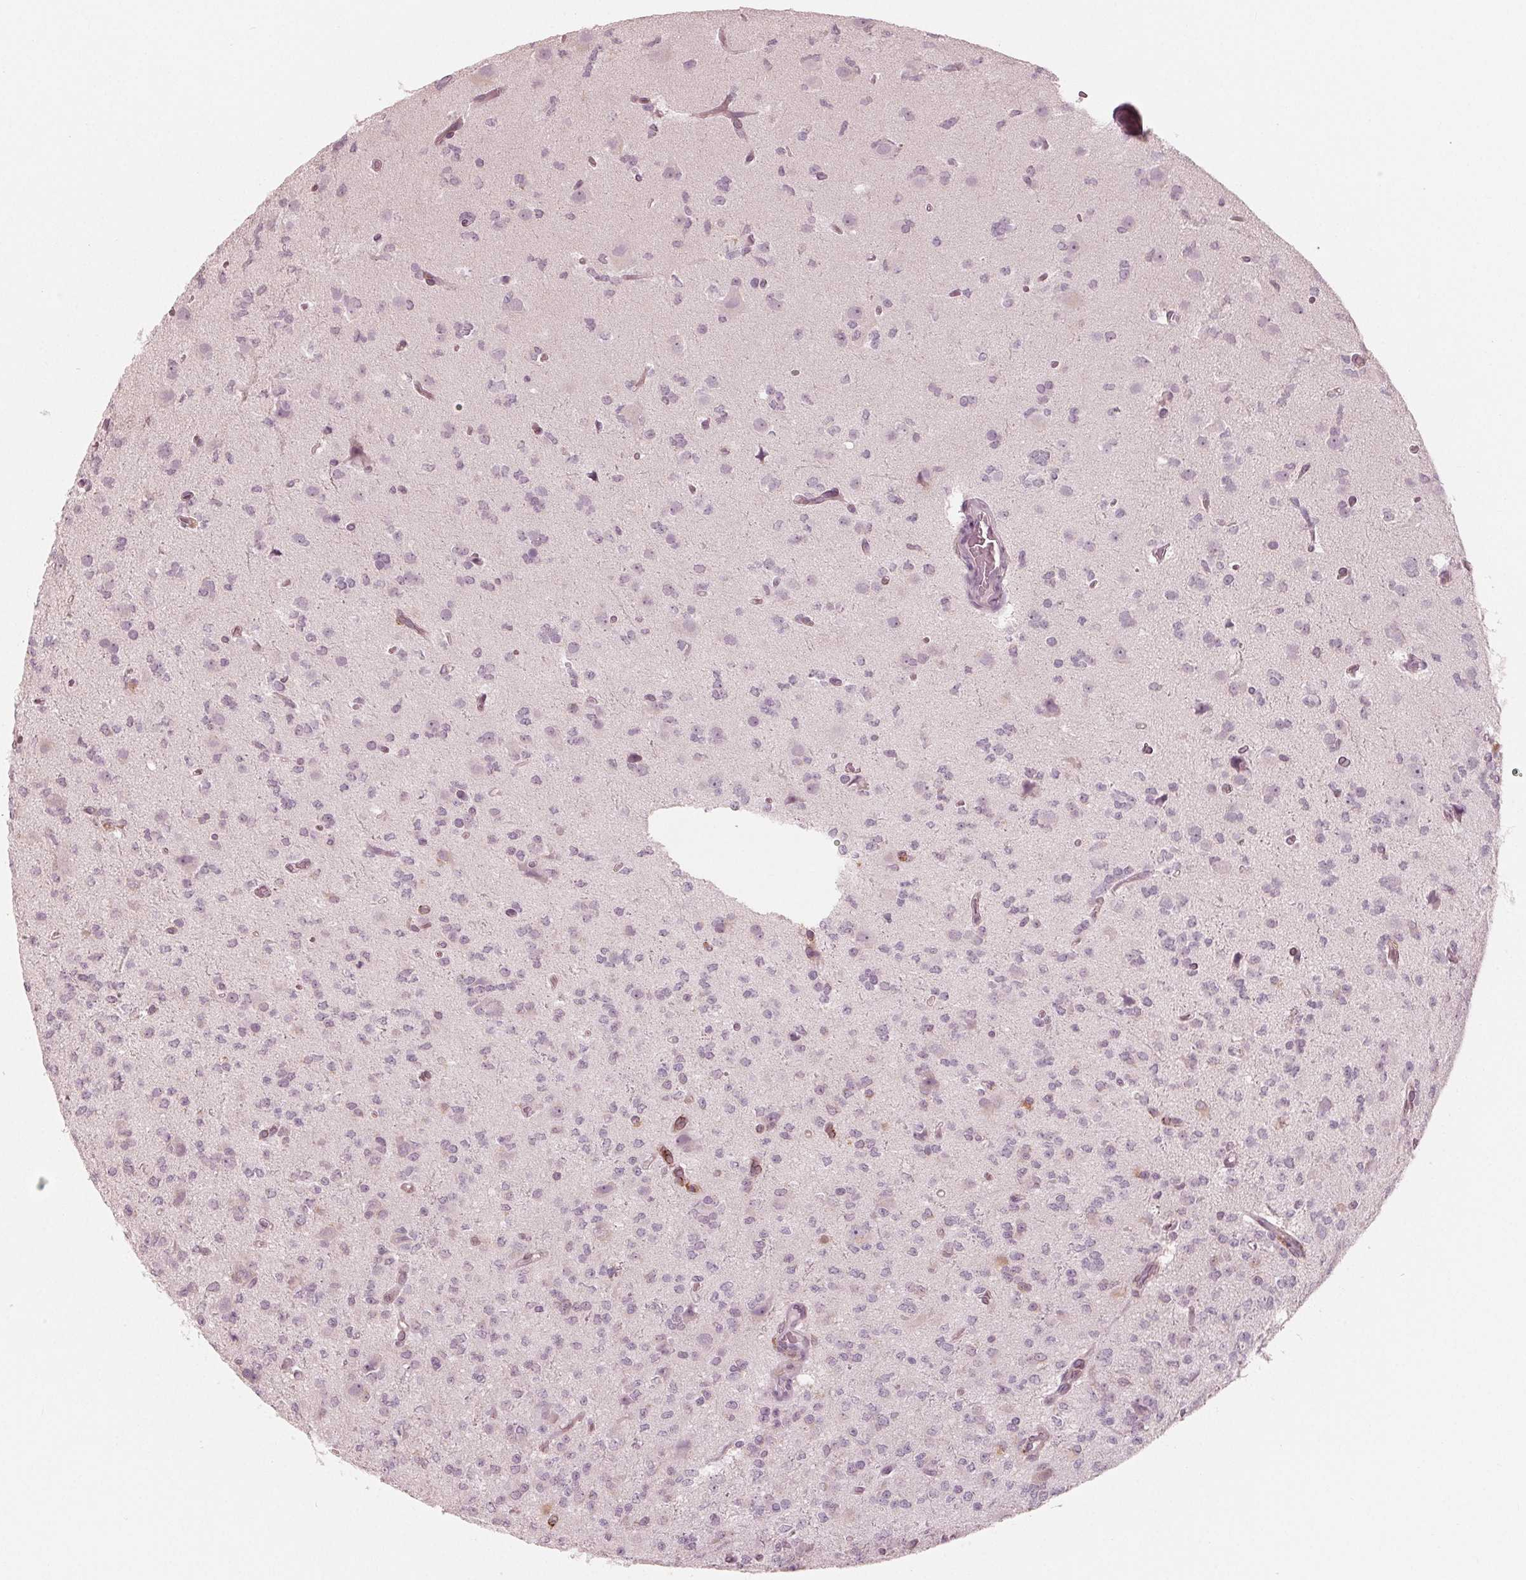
{"staining": {"intensity": "negative", "quantity": "none", "location": "none"}, "tissue": "glioma", "cell_type": "Tumor cells", "image_type": "cancer", "snomed": [{"axis": "morphology", "description": "Glioma, malignant, Low grade"}, {"axis": "topography", "description": "Brain"}], "caption": "Human glioma stained for a protein using immunohistochemistry (IHC) demonstrates no expression in tumor cells.", "gene": "IKBIP", "patient": {"sex": "male", "age": 27}}